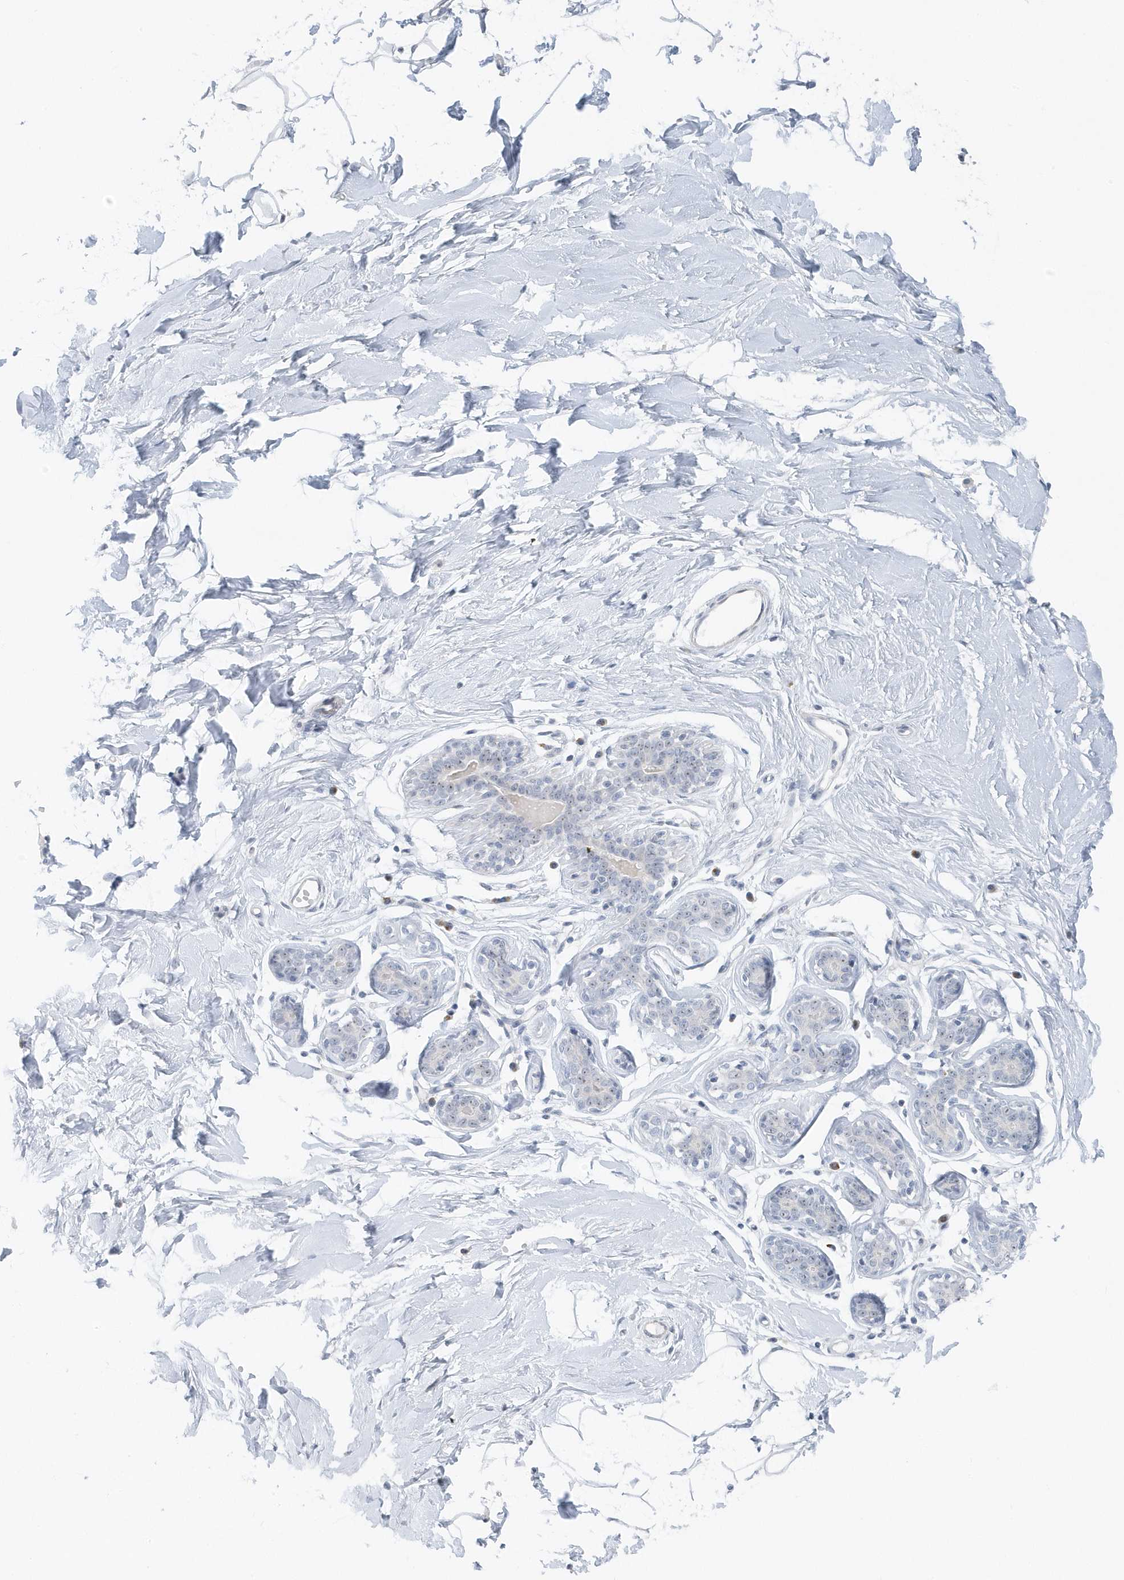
{"staining": {"intensity": "negative", "quantity": "none", "location": "none"}, "tissue": "adipose tissue", "cell_type": "Adipocytes", "image_type": "normal", "snomed": [{"axis": "morphology", "description": "Normal tissue, NOS"}, {"axis": "topography", "description": "Breast"}], "caption": "Immunohistochemistry (IHC) of unremarkable adipose tissue displays no staining in adipocytes. Nuclei are stained in blue.", "gene": "RPF2", "patient": {"sex": "female", "age": 23}}